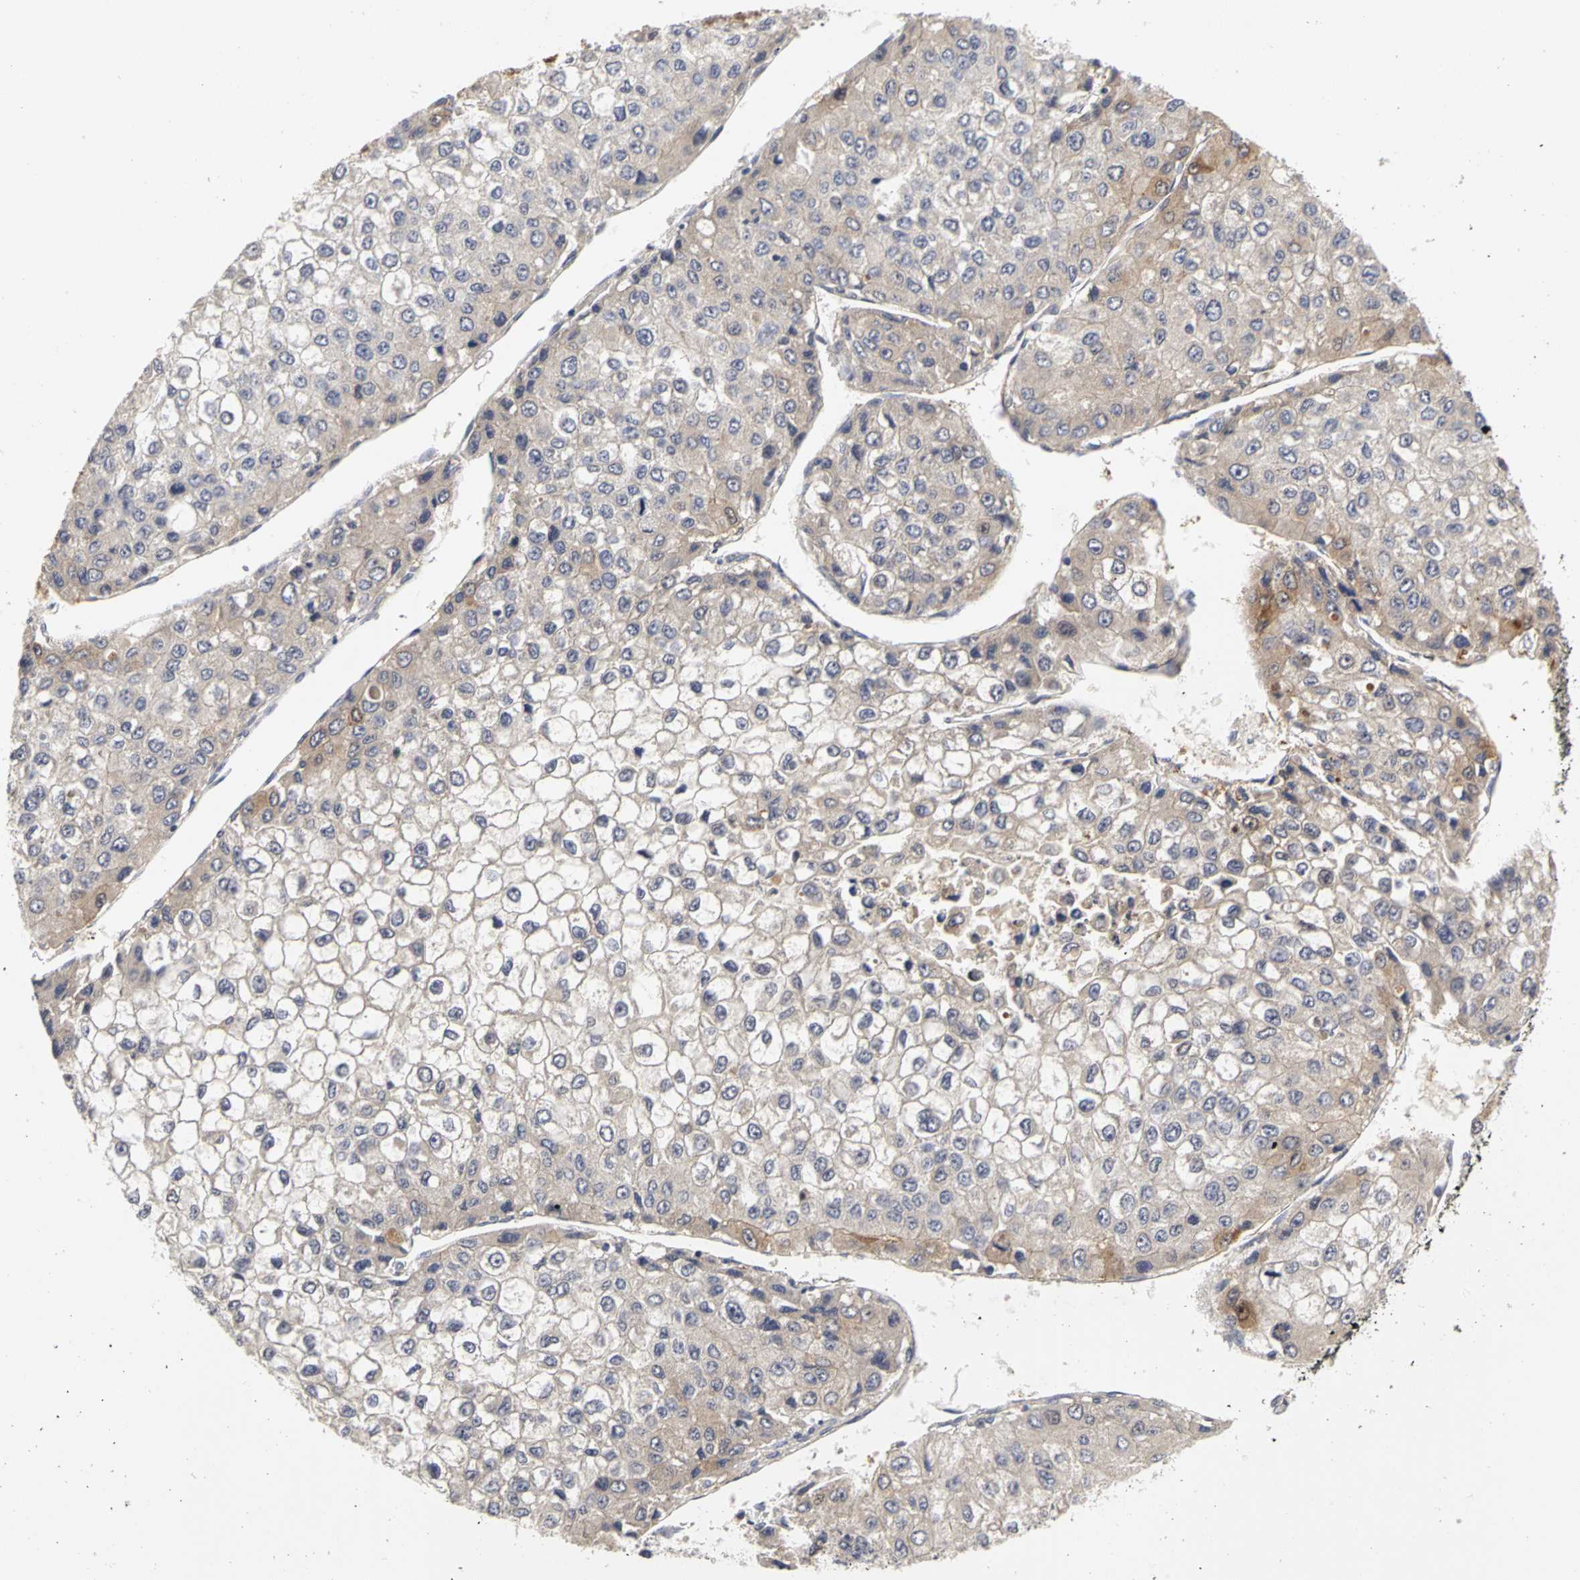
{"staining": {"intensity": "weak", "quantity": "<25%", "location": "cytoplasmic/membranous"}, "tissue": "liver cancer", "cell_type": "Tumor cells", "image_type": "cancer", "snomed": [{"axis": "morphology", "description": "Carcinoma, Hepatocellular, NOS"}, {"axis": "topography", "description": "Liver"}], "caption": "This is a photomicrograph of immunohistochemistry staining of liver cancer (hepatocellular carcinoma), which shows no positivity in tumor cells. (Brightfield microscopy of DAB IHC at high magnification).", "gene": "IRAK1", "patient": {"sex": "female", "age": 66}}